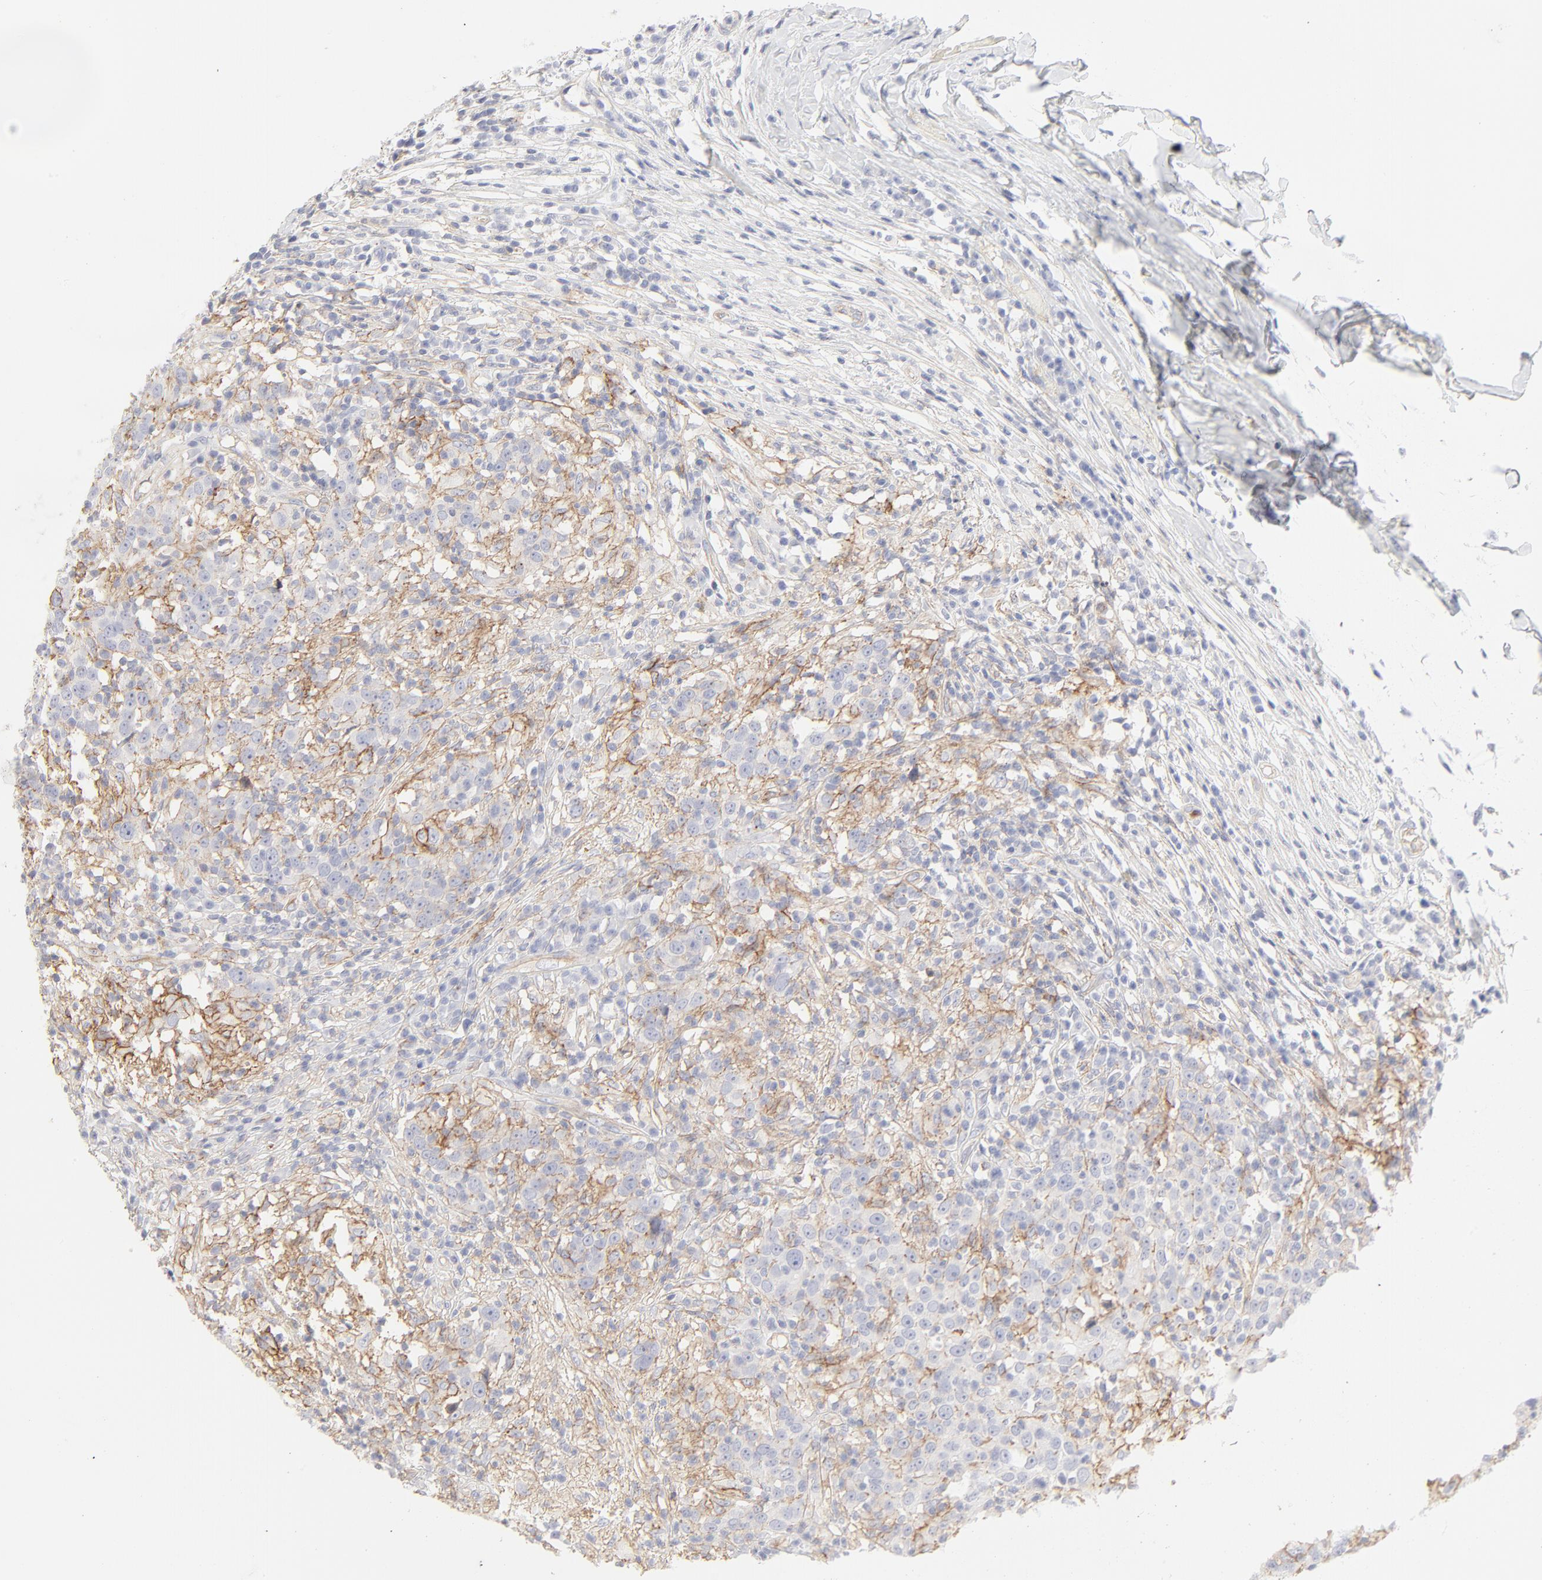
{"staining": {"intensity": "moderate", "quantity": "<25%", "location": "cytoplasmic/membranous"}, "tissue": "head and neck cancer", "cell_type": "Tumor cells", "image_type": "cancer", "snomed": [{"axis": "morphology", "description": "Adenocarcinoma, NOS"}, {"axis": "topography", "description": "Salivary gland"}, {"axis": "topography", "description": "Head-Neck"}], "caption": "A histopathology image of human head and neck cancer stained for a protein displays moderate cytoplasmic/membranous brown staining in tumor cells.", "gene": "ITGA5", "patient": {"sex": "female", "age": 65}}